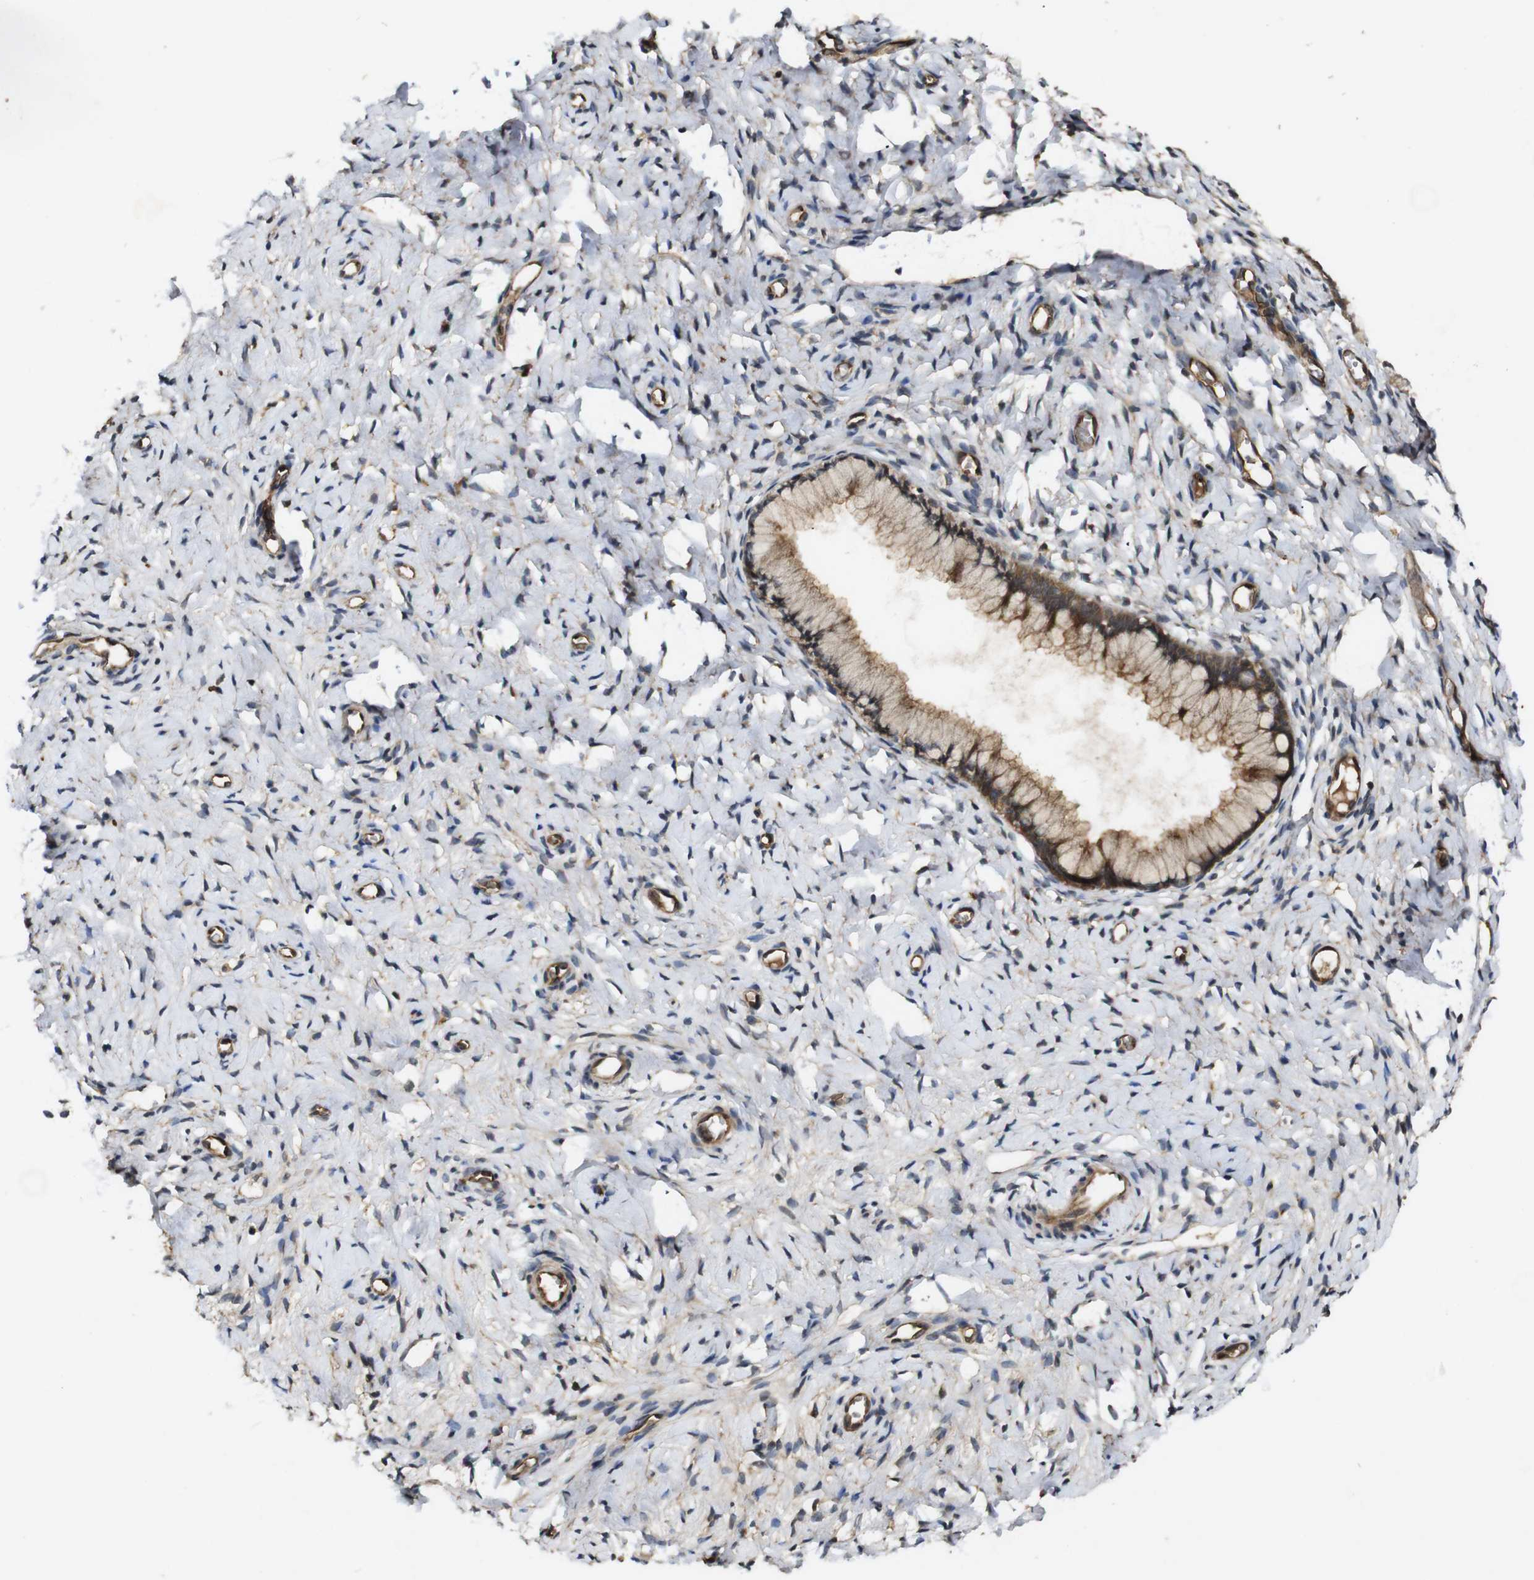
{"staining": {"intensity": "moderate", "quantity": ">75%", "location": "cytoplasmic/membranous,nuclear"}, "tissue": "cervix", "cell_type": "Glandular cells", "image_type": "normal", "snomed": [{"axis": "morphology", "description": "Normal tissue, NOS"}, {"axis": "topography", "description": "Cervix"}], "caption": "This micrograph reveals IHC staining of unremarkable cervix, with medium moderate cytoplasmic/membranous,nuclear staining in approximately >75% of glandular cells.", "gene": "RIPK1", "patient": {"sex": "female", "age": 65}}